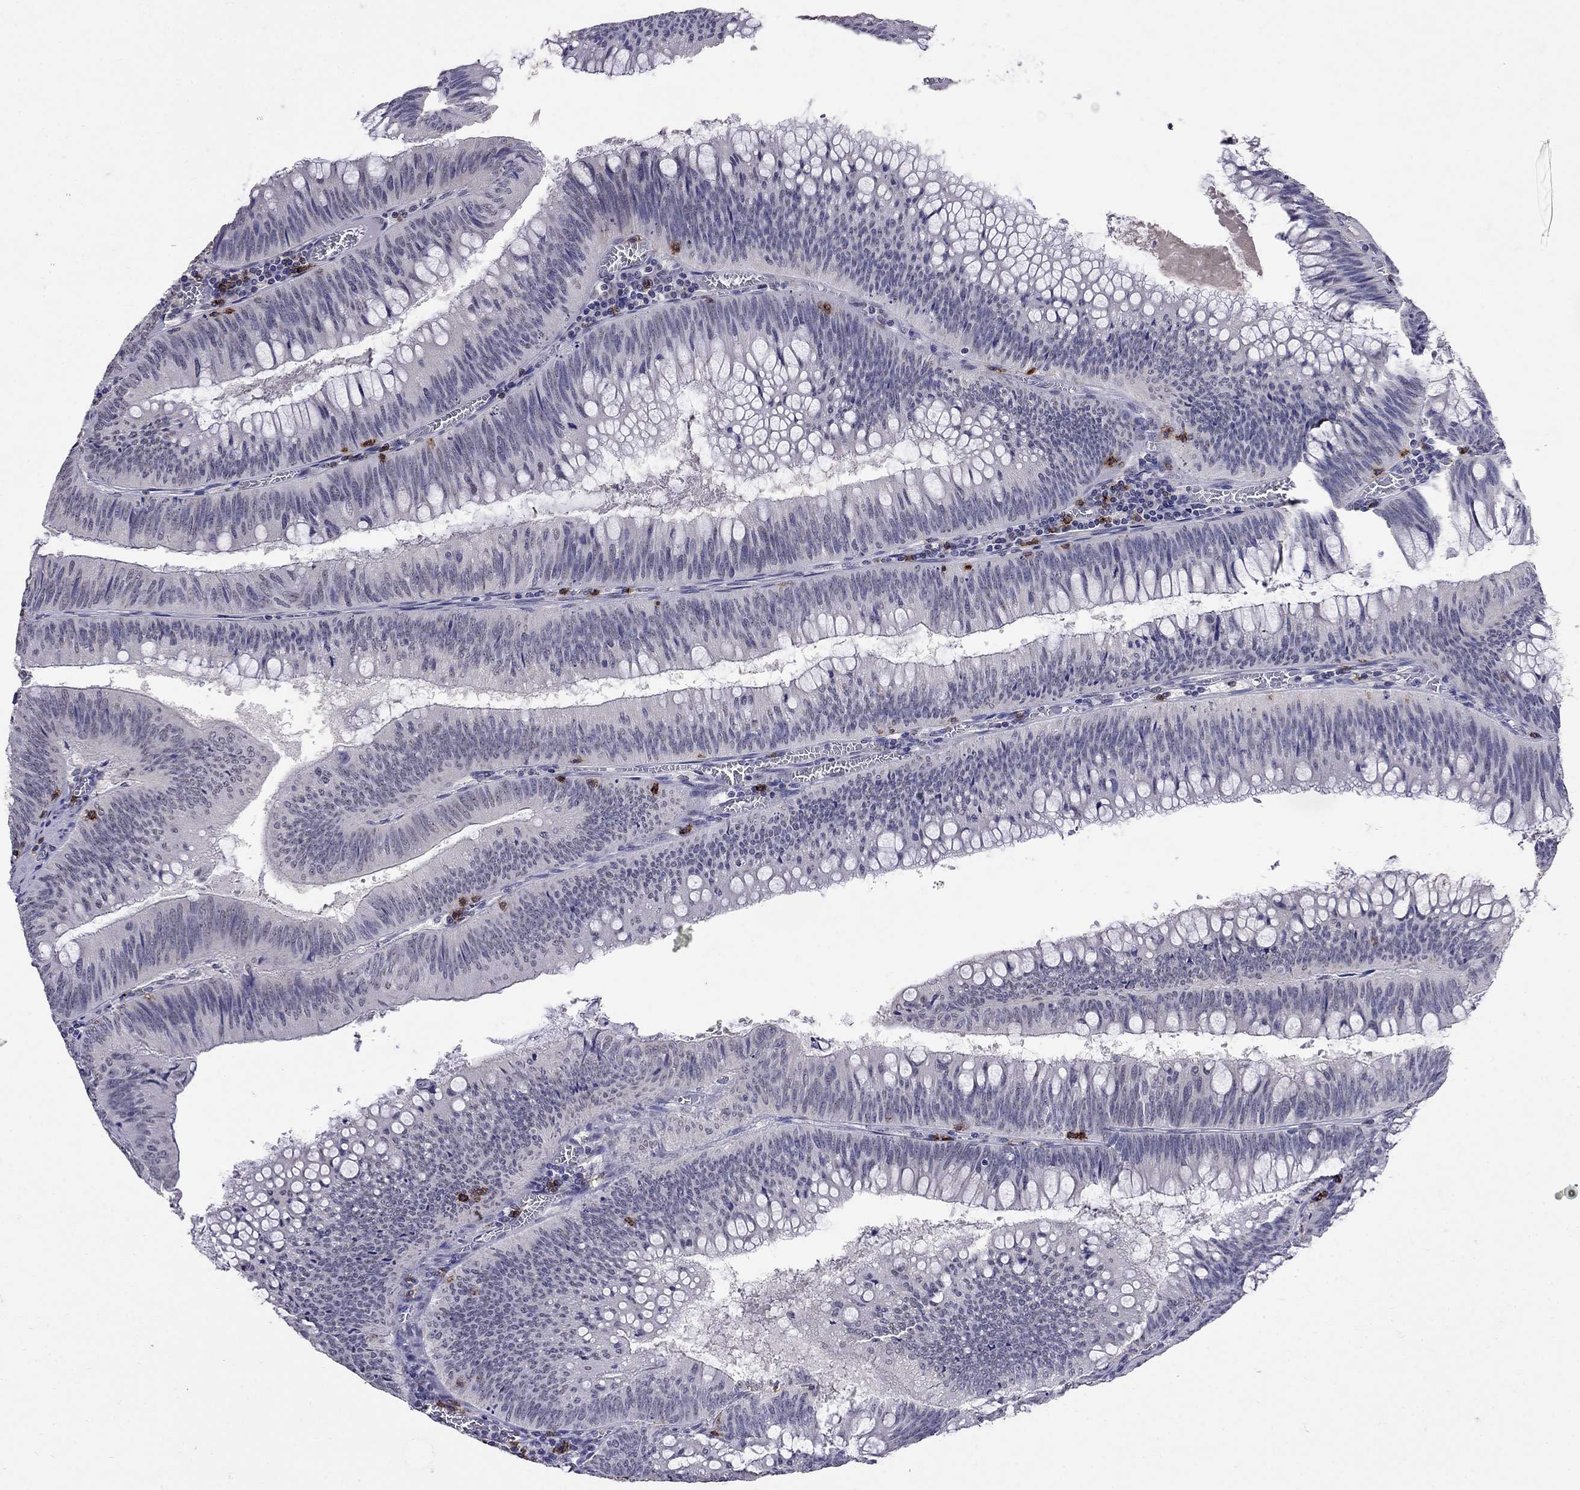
{"staining": {"intensity": "negative", "quantity": "none", "location": "none"}, "tissue": "colorectal cancer", "cell_type": "Tumor cells", "image_type": "cancer", "snomed": [{"axis": "morphology", "description": "Adenocarcinoma, NOS"}, {"axis": "topography", "description": "Rectum"}], "caption": "Protein analysis of colorectal adenocarcinoma exhibits no significant positivity in tumor cells. (DAB (3,3'-diaminobenzidine) immunohistochemistry visualized using brightfield microscopy, high magnification).", "gene": "CD8B", "patient": {"sex": "female", "age": 72}}